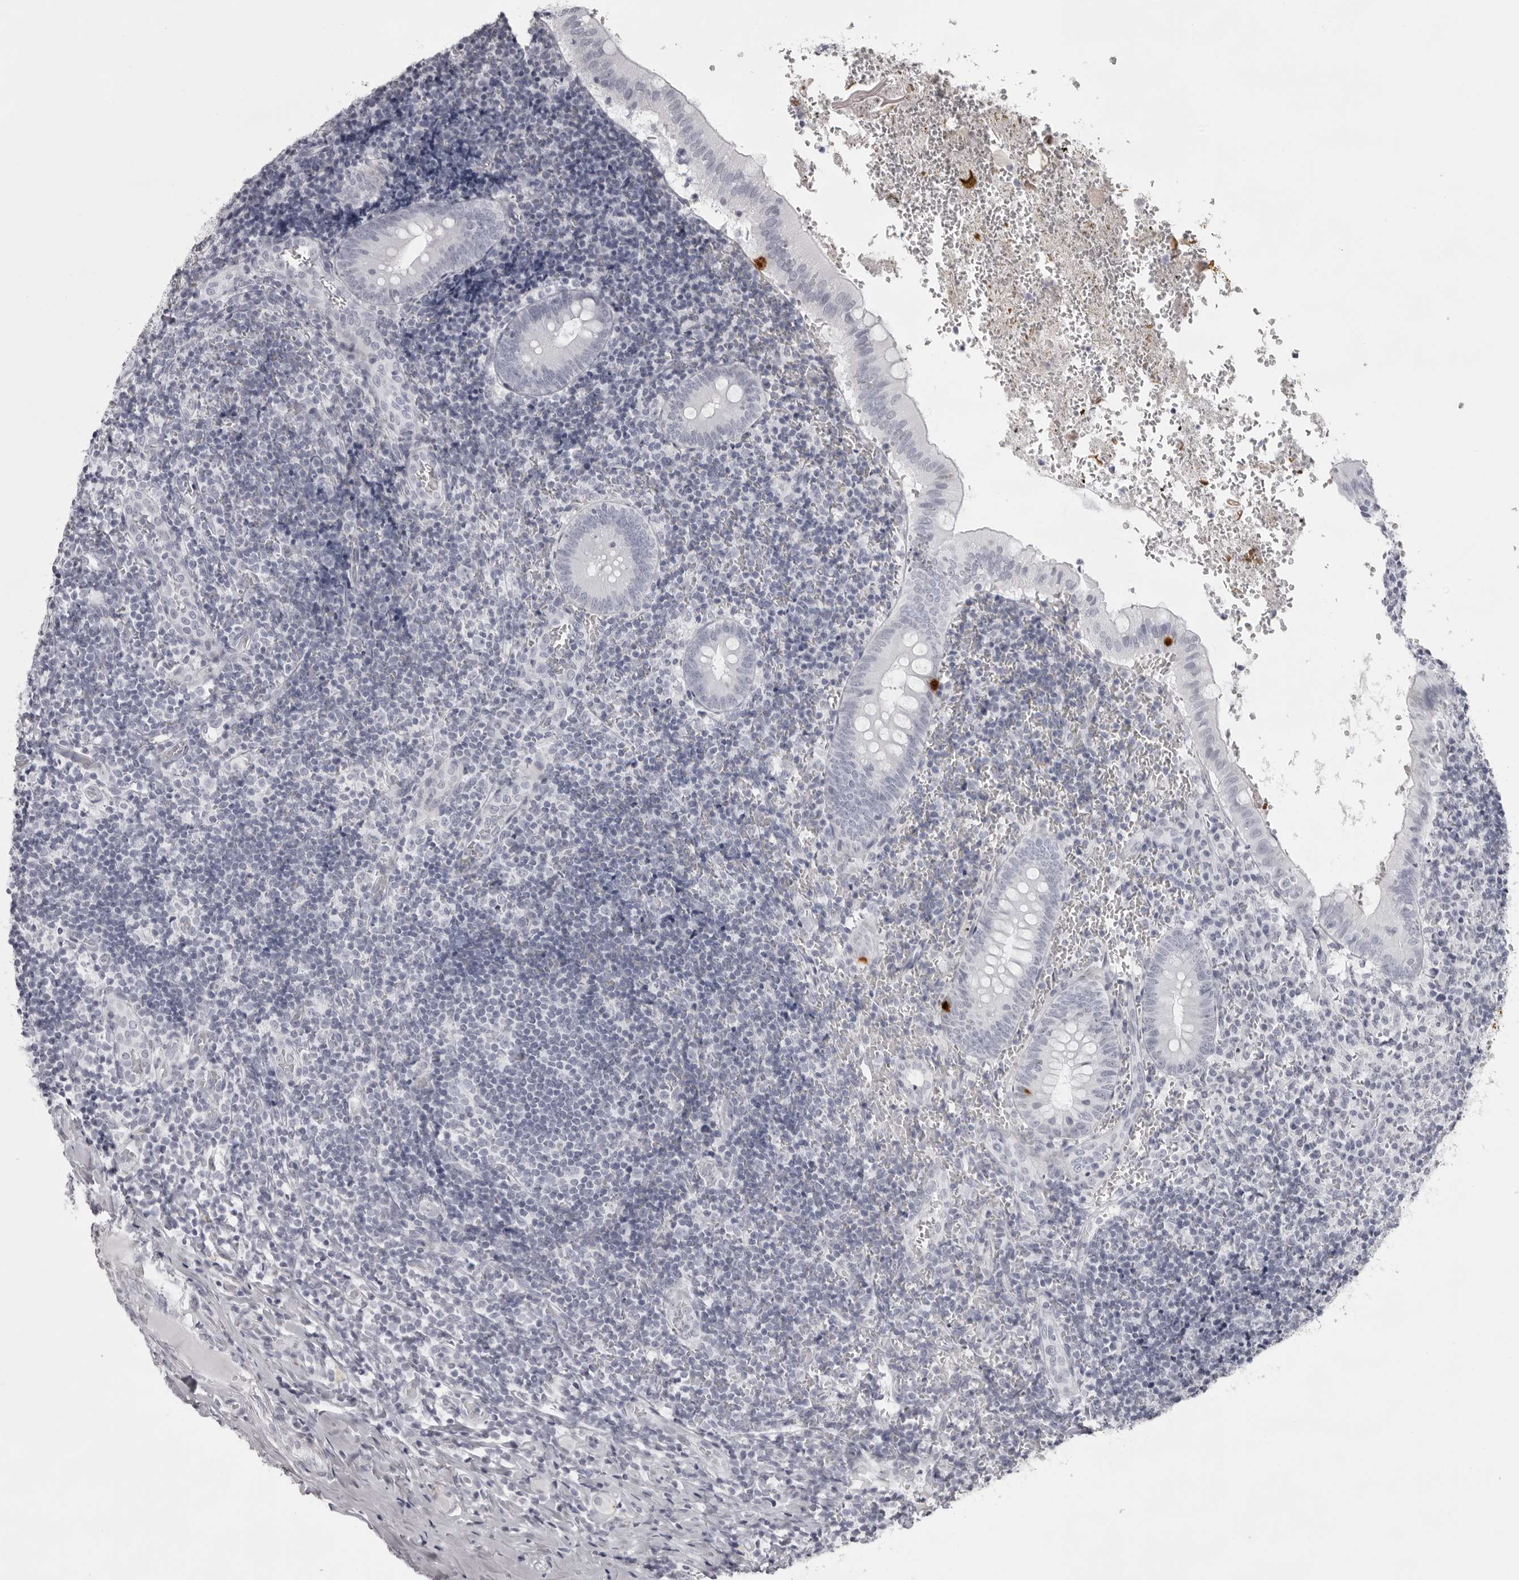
{"staining": {"intensity": "strong", "quantity": "<25%", "location": "cytoplasmic/membranous"}, "tissue": "appendix", "cell_type": "Glandular cells", "image_type": "normal", "snomed": [{"axis": "morphology", "description": "Normal tissue, NOS"}, {"axis": "topography", "description": "Appendix"}], "caption": "Protein analysis of benign appendix exhibits strong cytoplasmic/membranous staining in approximately <25% of glandular cells. (DAB (3,3'-diaminobenzidine) IHC, brown staining for protein, blue staining for nuclei).", "gene": "NUDT18", "patient": {"sex": "male", "age": 8}}